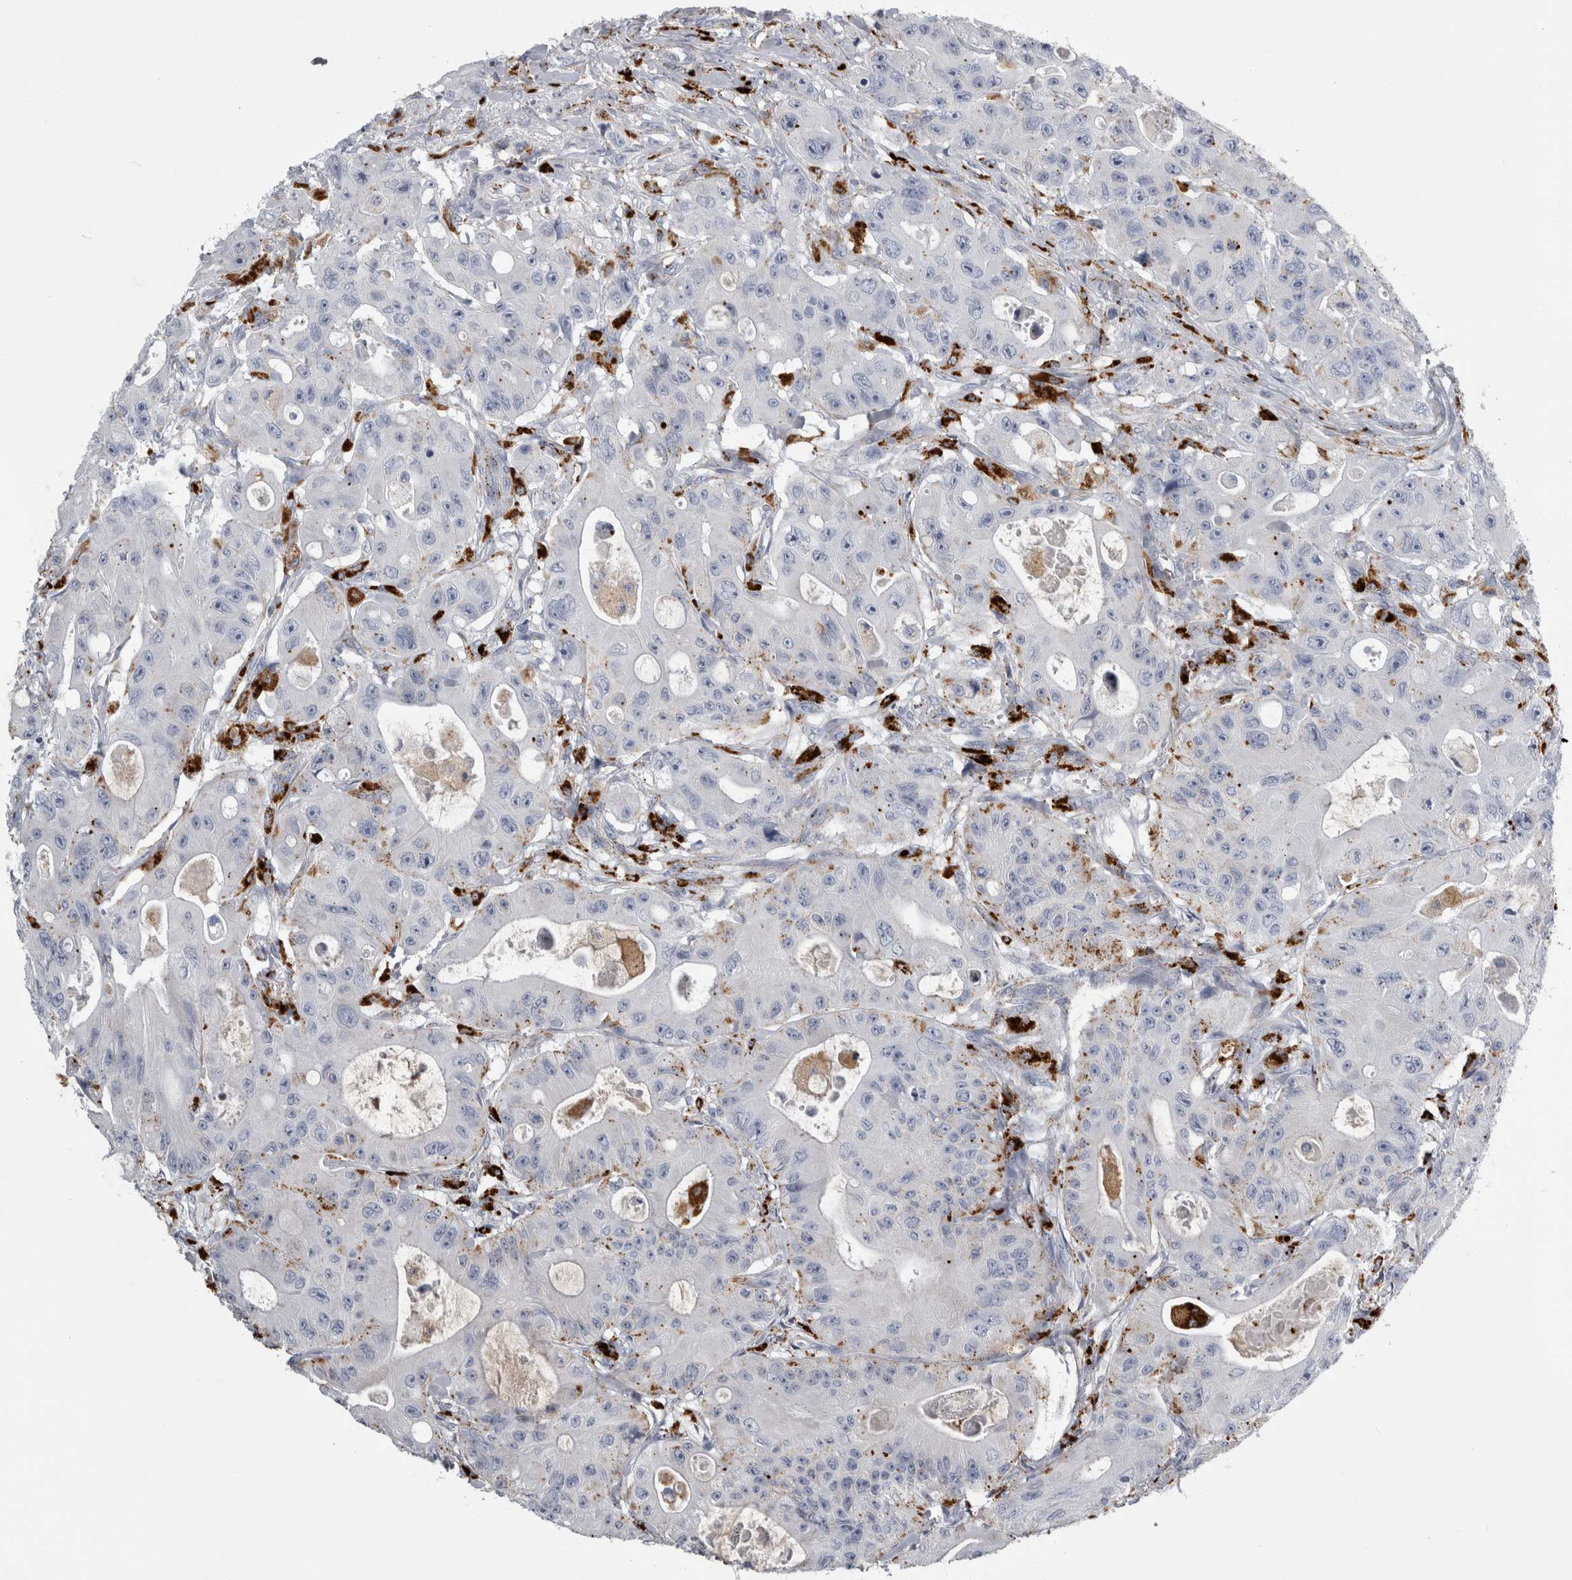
{"staining": {"intensity": "weak", "quantity": "<25%", "location": "cytoplasmic/membranous"}, "tissue": "colorectal cancer", "cell_type": "Tumor cells", "image_type": "cancer", "snomed": [{"axis": "morphology", "description": "Adenocarcinoma, NOS"}, {"axis": "topography", "description": "Colon"}], "caption": "Immunohistochemistry of human colorectal adenocarcinoma displays no staining in tumor cells.", "gene": "DPP7", "patient": {"sex": "female", "age": 46}}